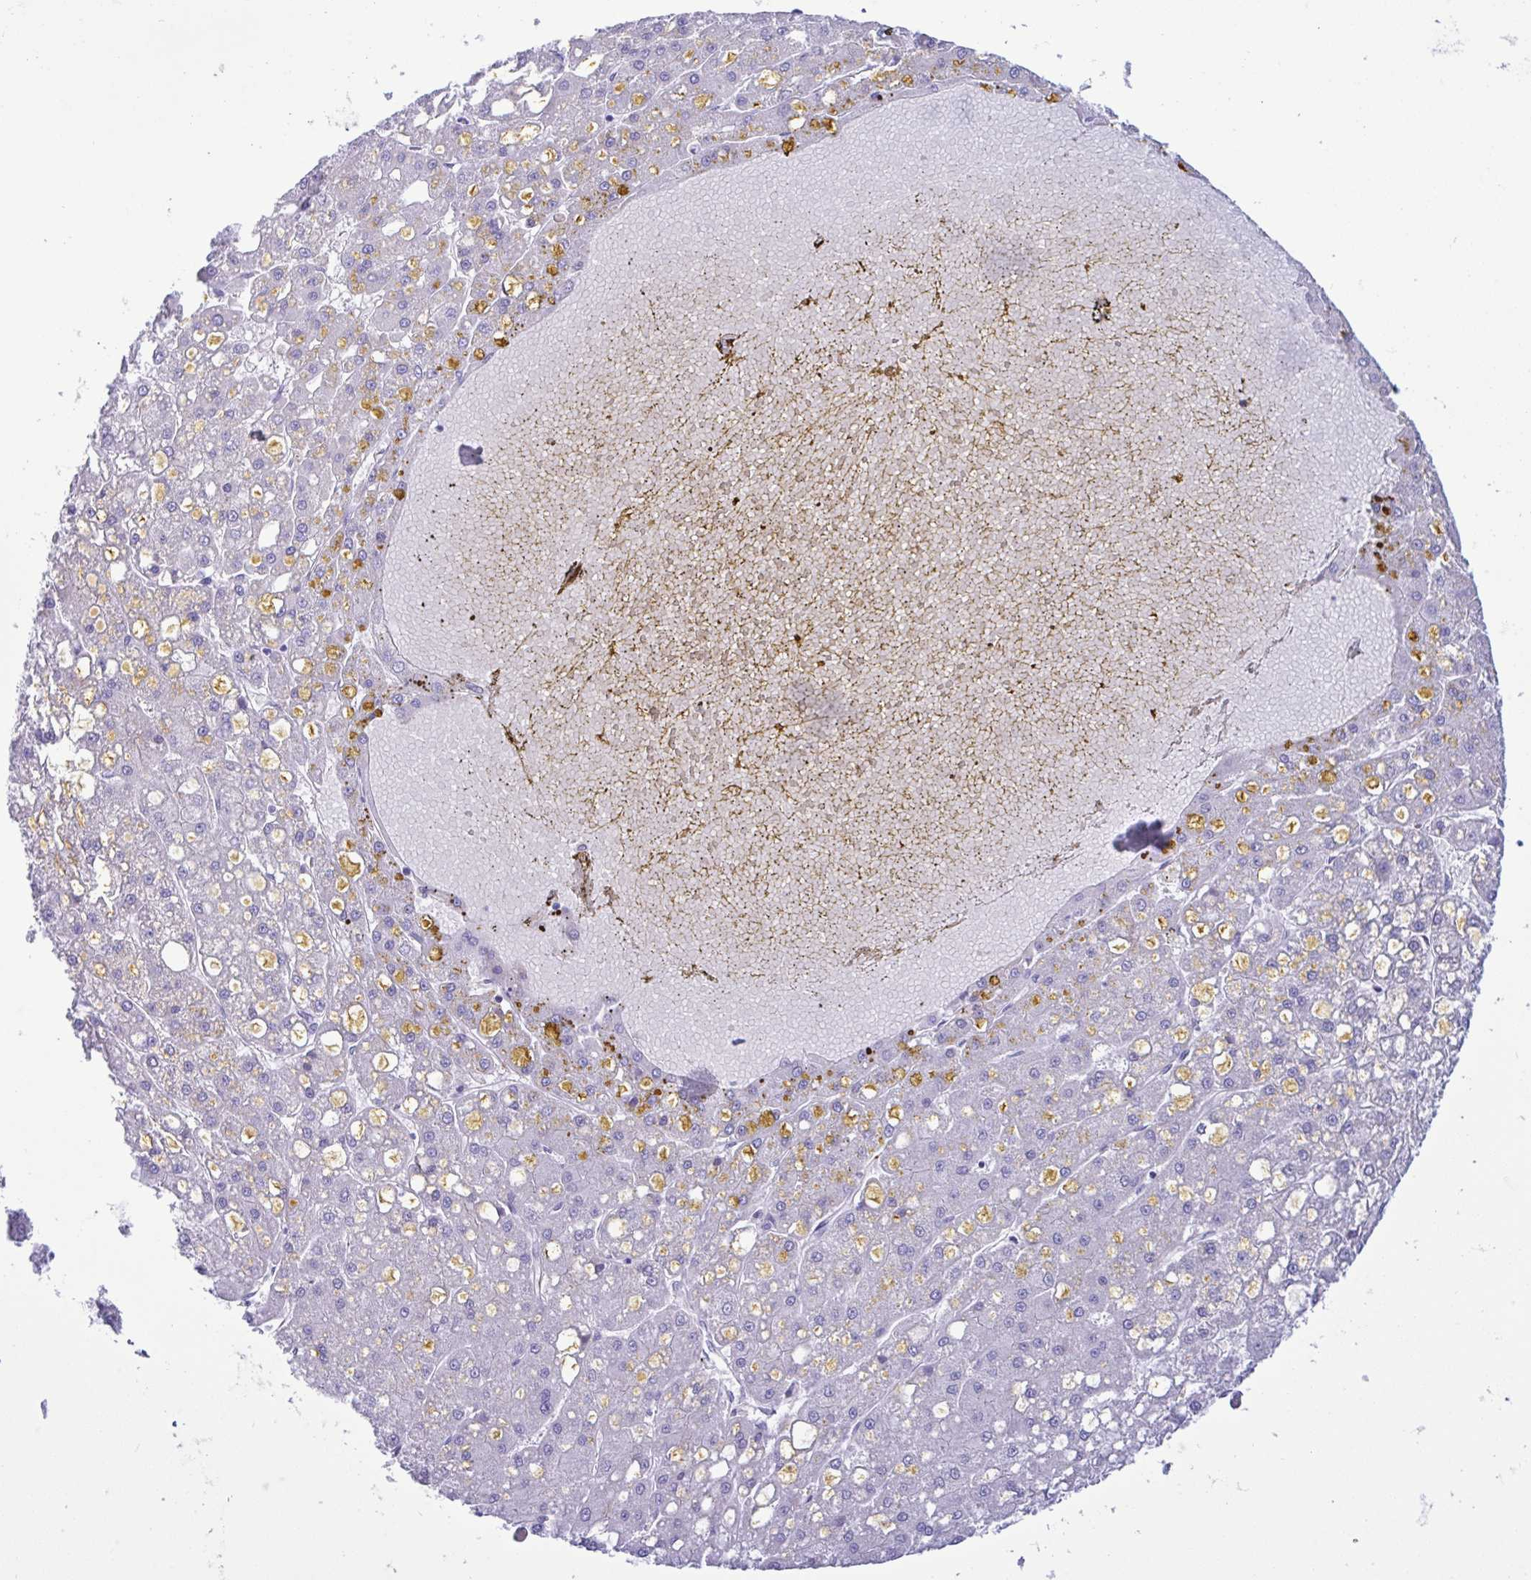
{"staining": {"intensity": "negative", "quantity": "none", "location": "none"}, "tissue": "liver cancer", "cell_type": "Tumor cells", "image_type": "cancer", "snomed": [{"axis": "morphology", "description": "Carcinoma, Hepatocellular, NOS"}, {"axis": "topography", "description": "Liver"}], "caption": "A histopathology image of hepatocellular carcinoma (liver) stained for a protein displays no brown staining in tumor cells.", "gene": "SMAD5", "patient": {"sex": "male", "age": 67}}